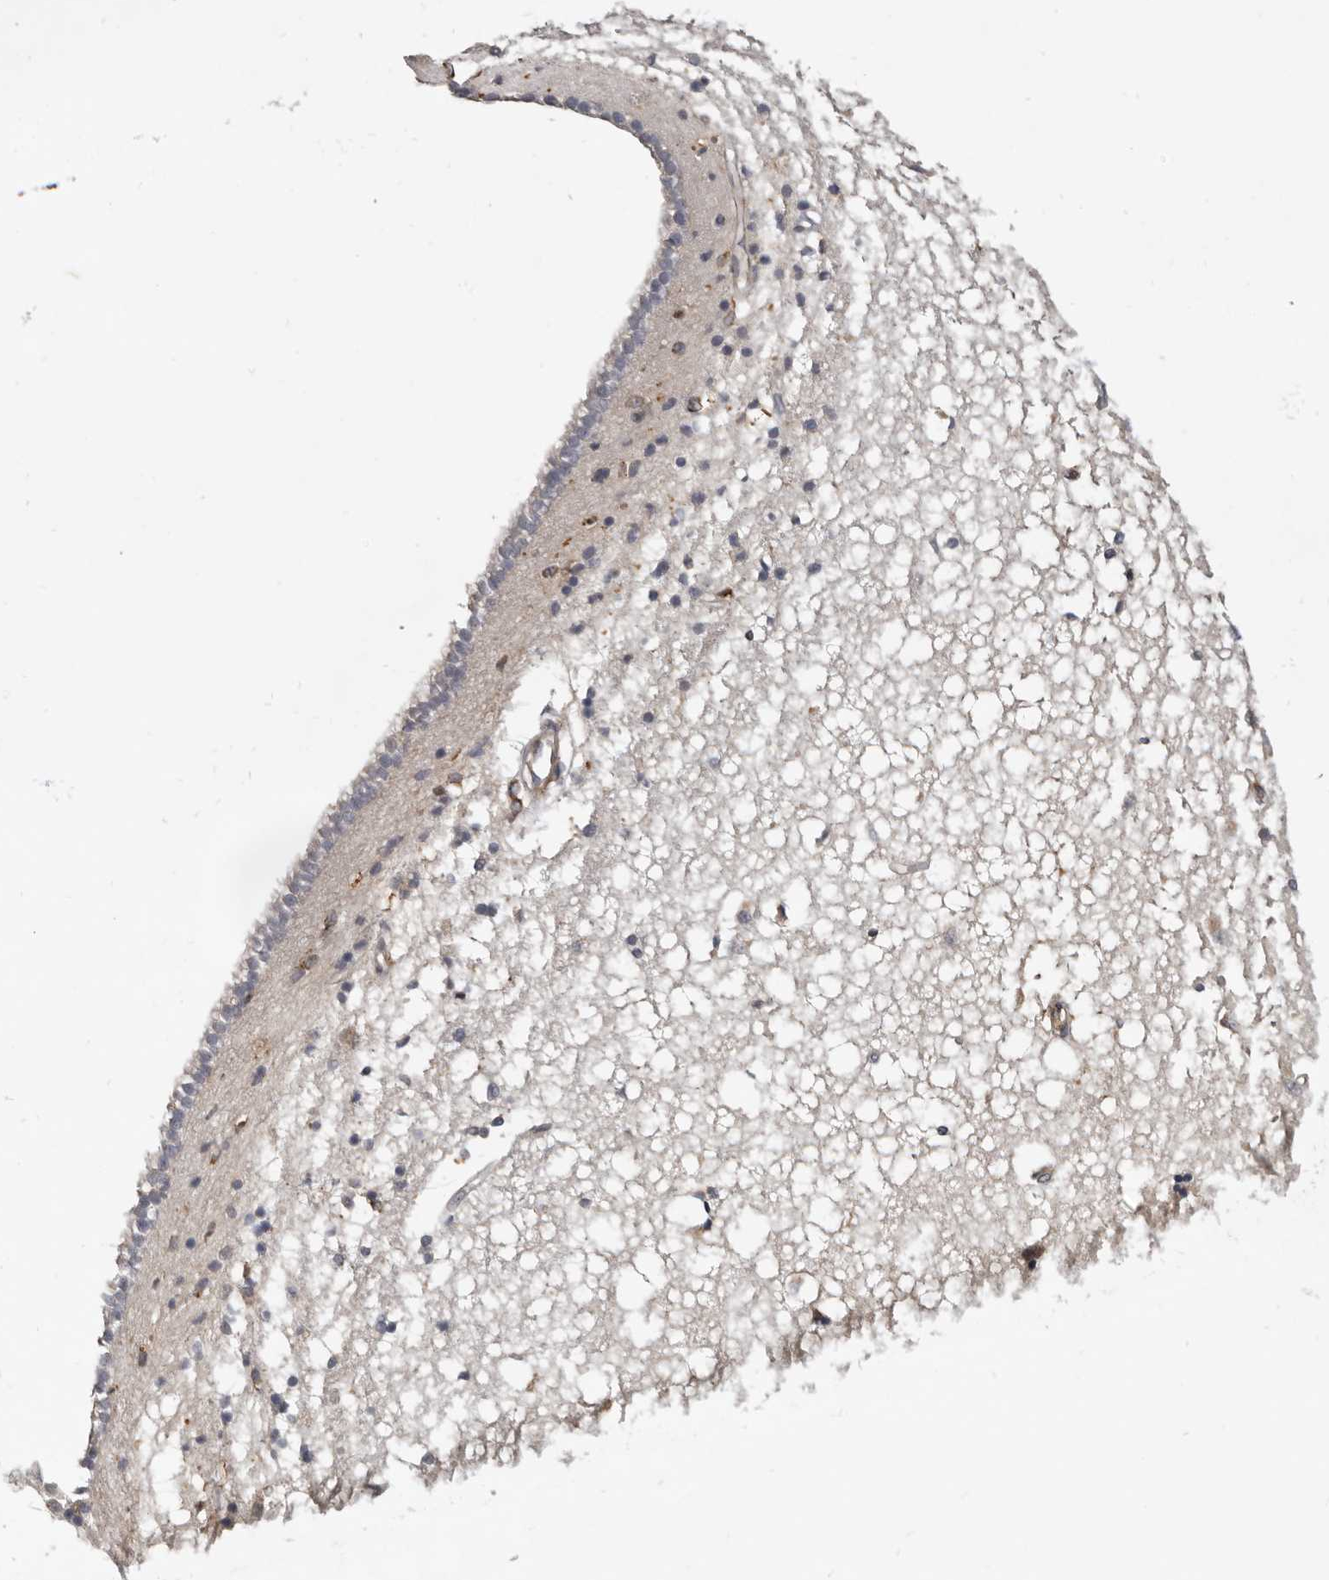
{"staining": {"intensity": "negative", "quantity": "none", "location": "none"}, "tissue": "caudate", "cell_type": "Glial cells", "image_type": "normal", "snomed": [{"axis": "morphology", "description": "Normal tissue, NOS"}, {"axis": "topography", "description": "Lateral ventricle wall"}], "caption": "Unremarkable caudate was stained to show a protein in brown. There is no significant staining in glial cells. The staining is performed using DAB brown chromogen with nuclei counter-stained in using hematoxylin.", "gene": "CBL", "patient": {"sex": "male", "age": 45}}